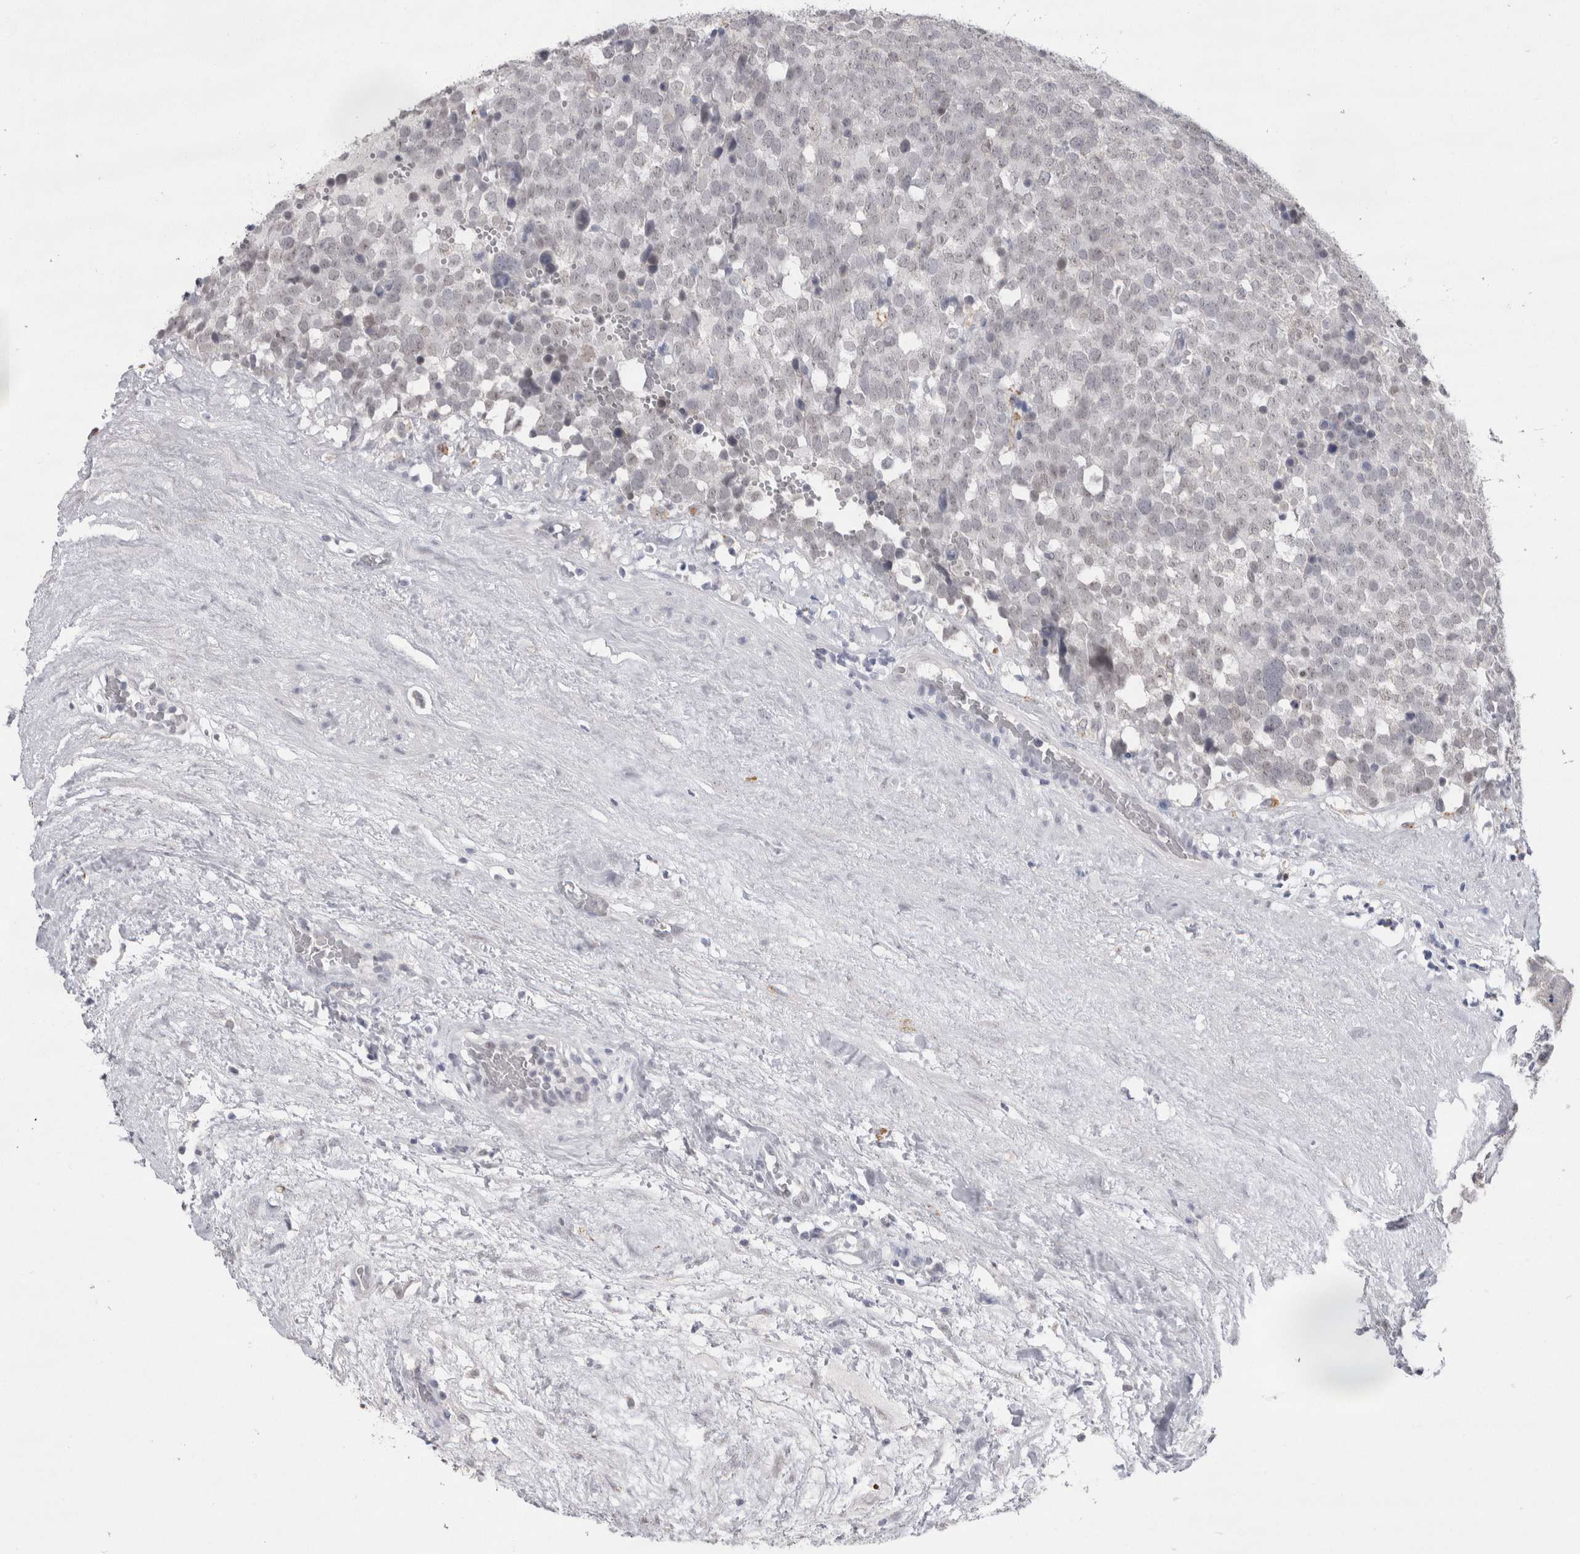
{"staining": {"intensity": "negative", "quantity": "none", "location": "none"}, "tissue": "testis cancer", "cell_type": "Tumor cells", "image_type": "cancer", "snomed": [{"axis": "morphology", "description": "Seminoma, NOS"}, {"axis": "topography", "description": "Testis"}], "caption": "High magnification brightfield microscopy of testis cancer stained with DAB (3,3'-diaminobenzidine) (brown) and counterstained with hematoxylin (blue): tumor cells show no significant staining. Brightfield microscopy of immunohistochemistry stained with DAB (3,3'-diaminobenzidine) (brown) and hematoxylin (blue), captured at high magnification.", "gene": "CDH17", "patient": {"sex": "male", "age": 71}}